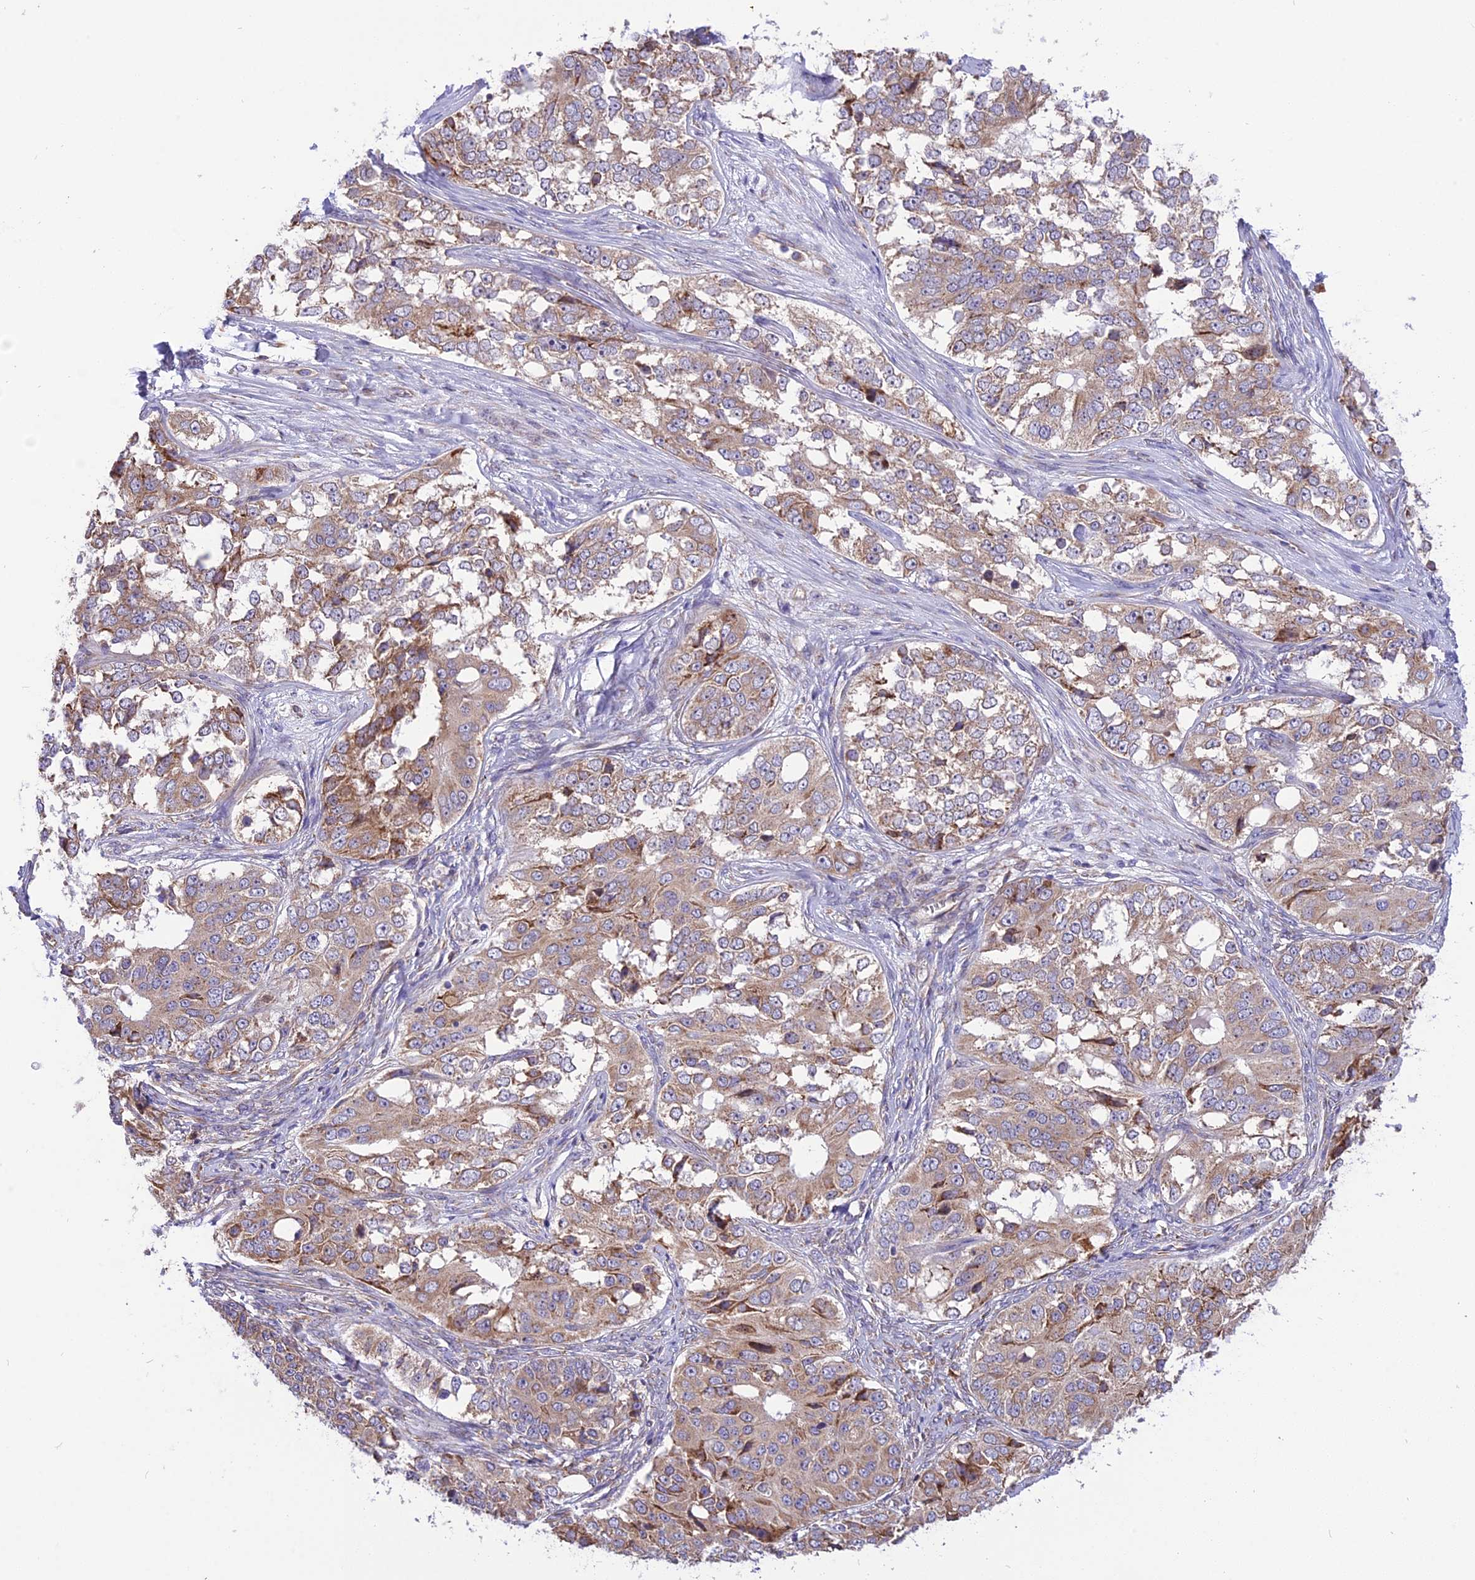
{"staining": {"intensity": "moderate", "quantity": "<25%", "location": "cytoplasmic/membranous"}, "tissue": "ovarian cancer", "cell_type": "Tumor cells", "image_type": "cancer", "snomed": [{"axis": "morphology", "description": "Carcinoma, endometroid"}, {"axis": "topography", "description": "Ovary"}], "caption": "Immunohistochemistry (DAB (3,3'-diaminobenzidine)) staining of endometroid carcinoma (ovarian) demonstrates moderate cytoplasmic/membranous protein staining in approximately <25% of tumor cells.", "gene": "ARMCX6", "patient": {"sex": "female", "age": 51}}